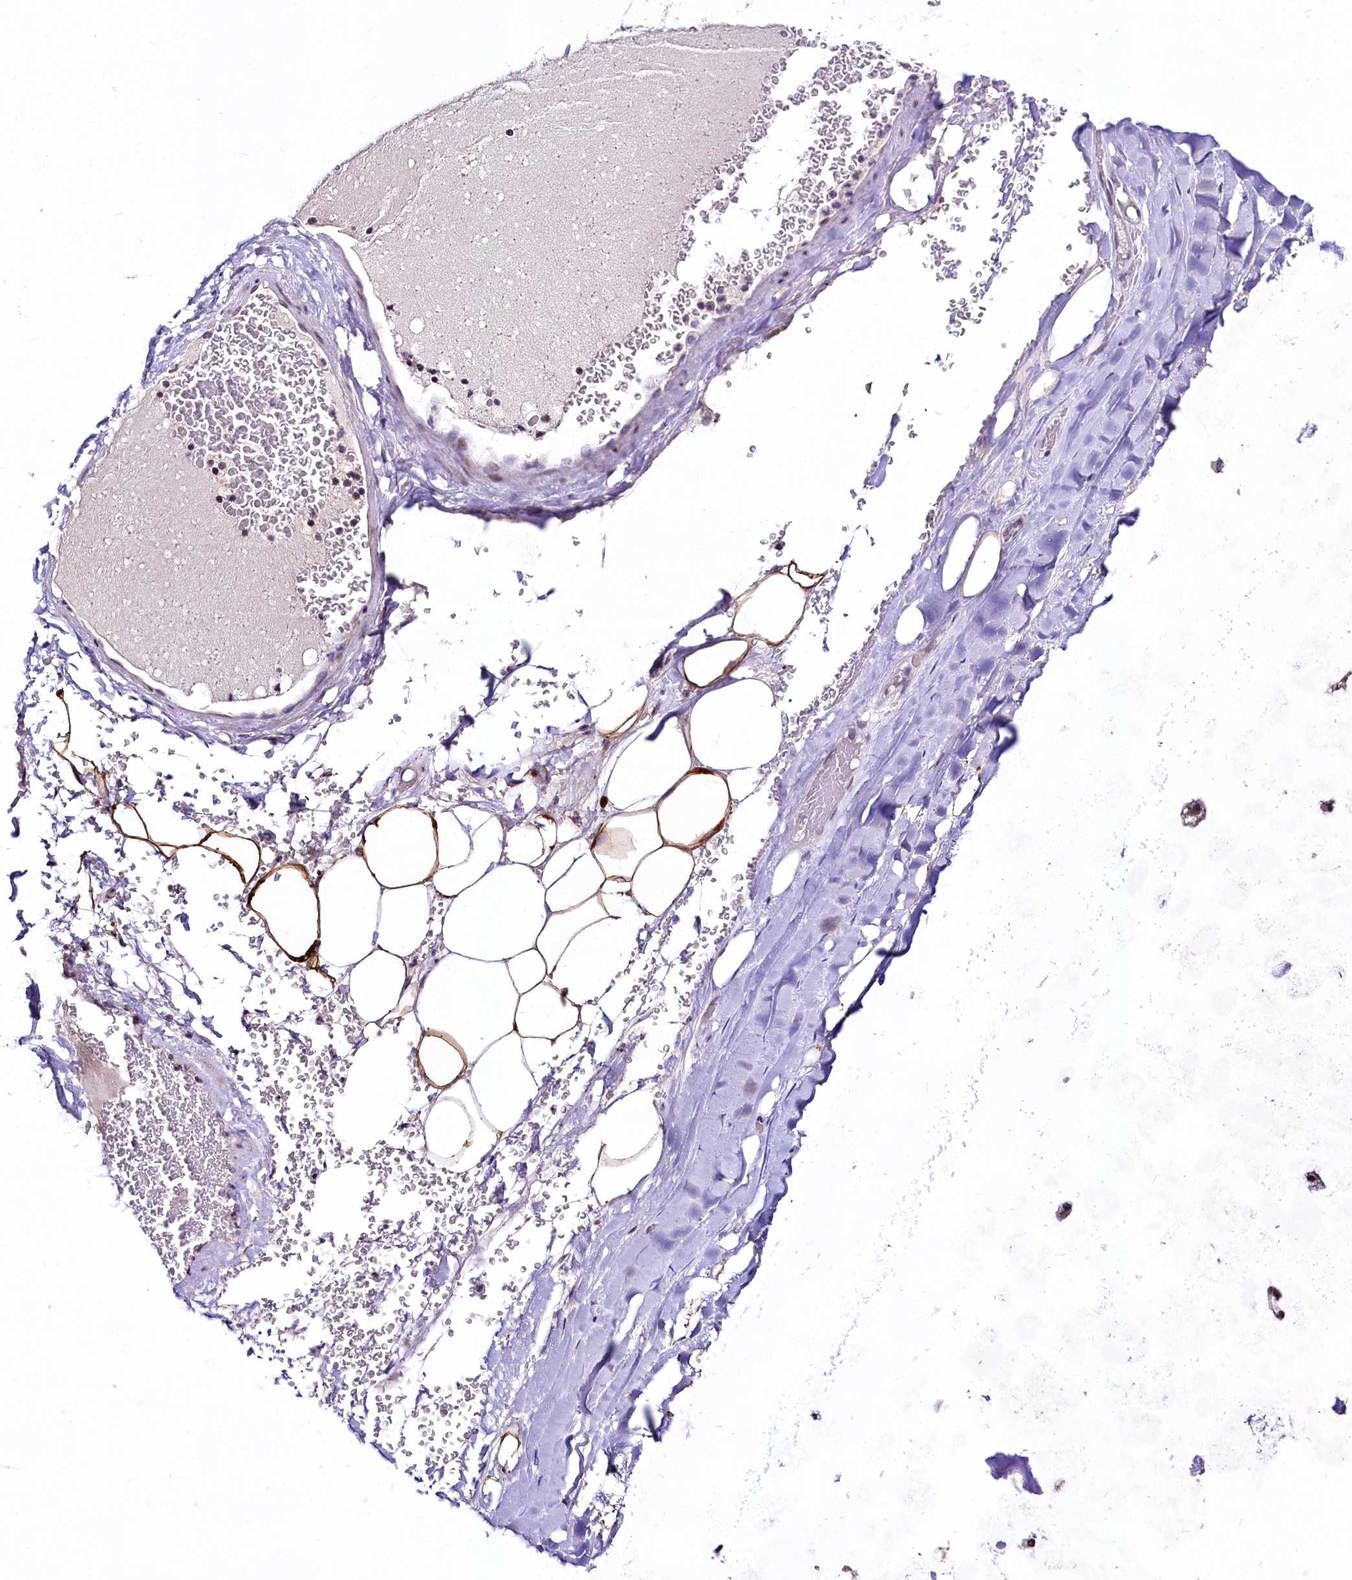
{"staining": {"intensity": "strong", "quantity": "25%-75%", "location": "cytoplasmic/membranous"}, "tissue": "adipose tissue", "cell_type": "Adipocytes", "image_type": "normal", "snomed": [{"axis": "morphology", "description": "Normal tissue, NOS"}, {"axis": "topography", "description": "Bronchus"}], "caption": "Immunohistochemical staining of normal adipose tissue displays 25%-75% levels of strong cytoplasmic/membranous protein positivity in approximately 25%-75% of adipocytes.", "gene": "ANKS3", "patient": {"sex": "male", "age": 66}}